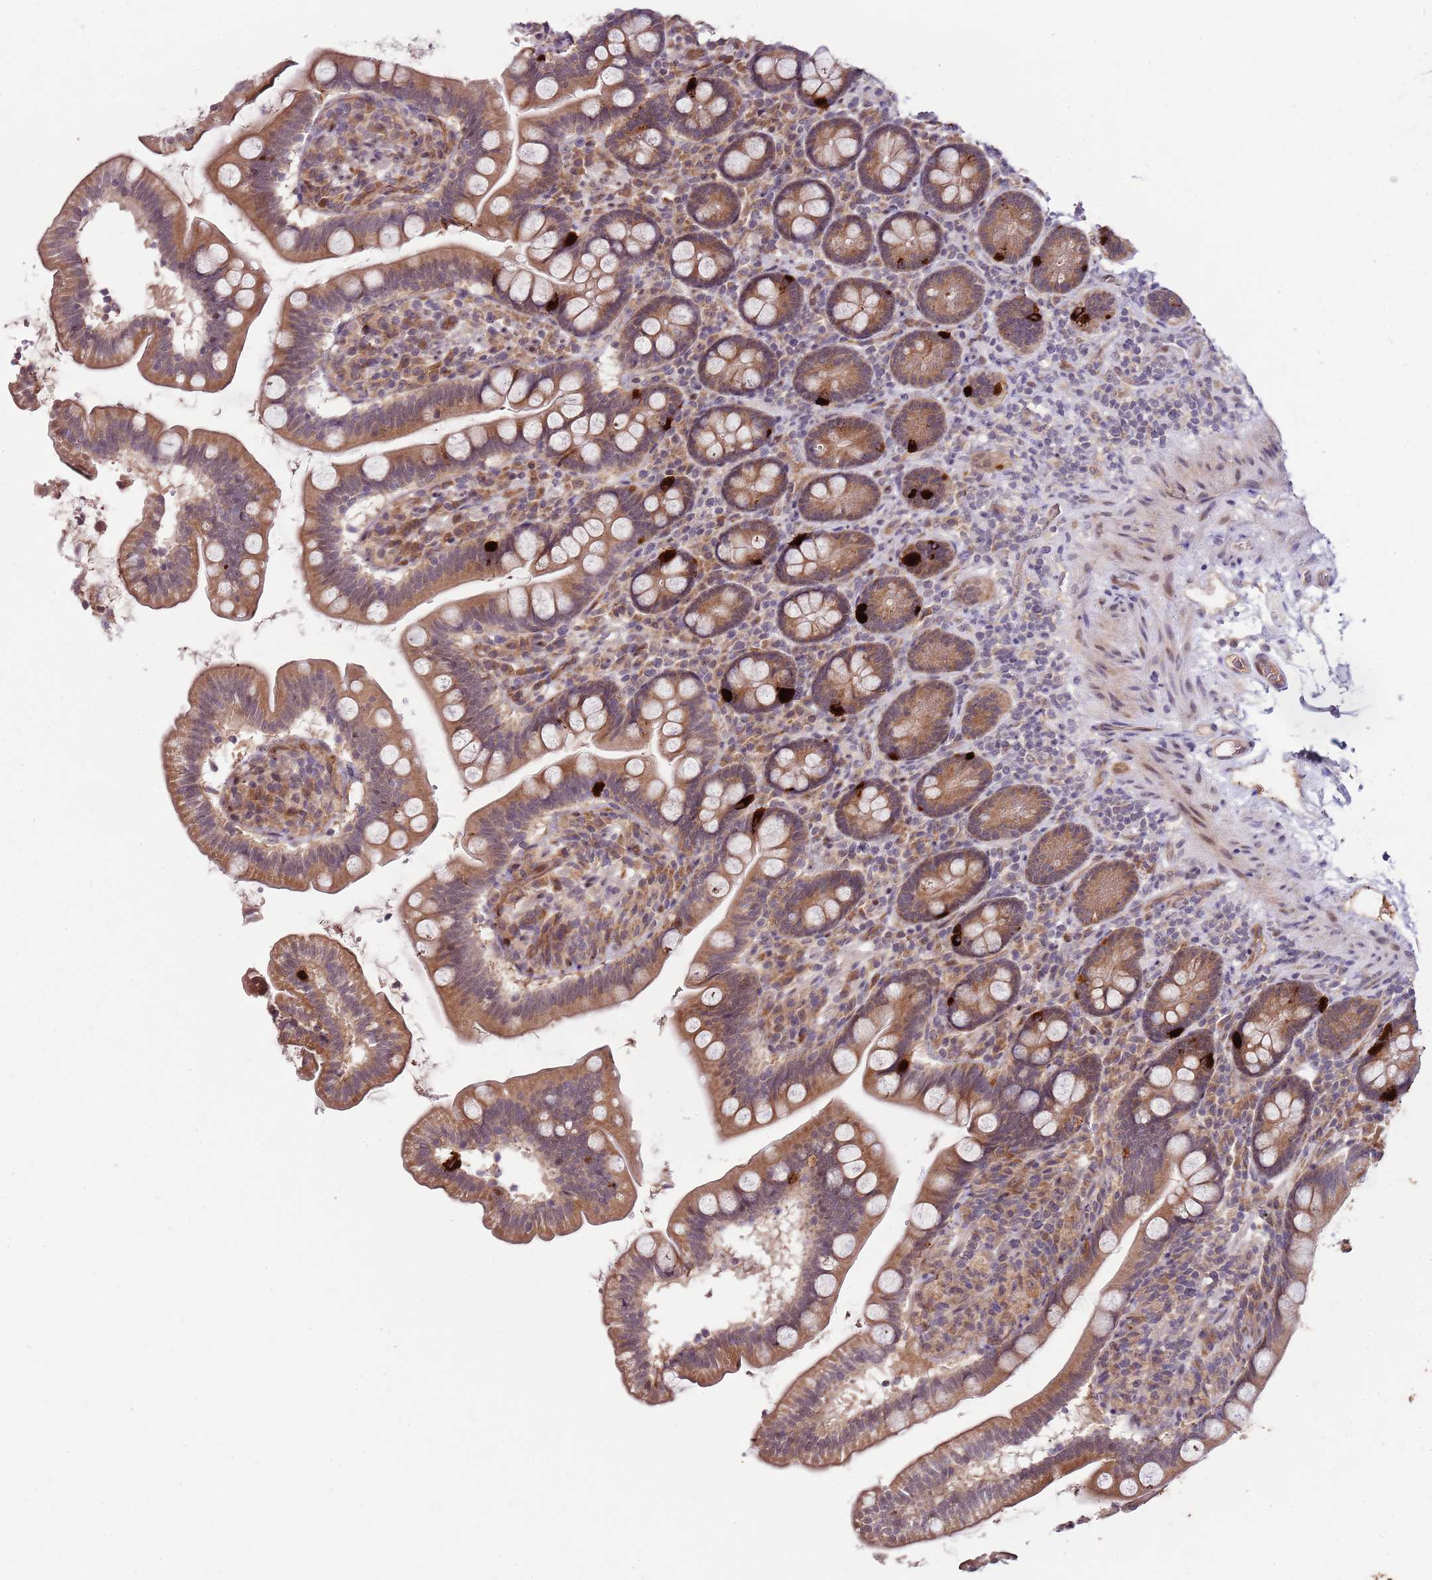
{"staining": {"intensity": "moderate", "quantity": ">75%", "location": "cytoplasmic/membranous"}, "tissue": "small intestine", "cell_type": "Glandular cells", "image_type": "normal", "snomed": [{"axis": "morphology", "description": "Normal tissue, NOS"}, {"axis": "topography", "description": "Small intestine"}], "caption": "Moderate cytoplasmic/membranous staining for a protein is appreciated in about >75% of glandular cells of unremarkable small intestine using IHC.", "gene": "FBXL22", "patient": {"sex": "female", "age": 64}}